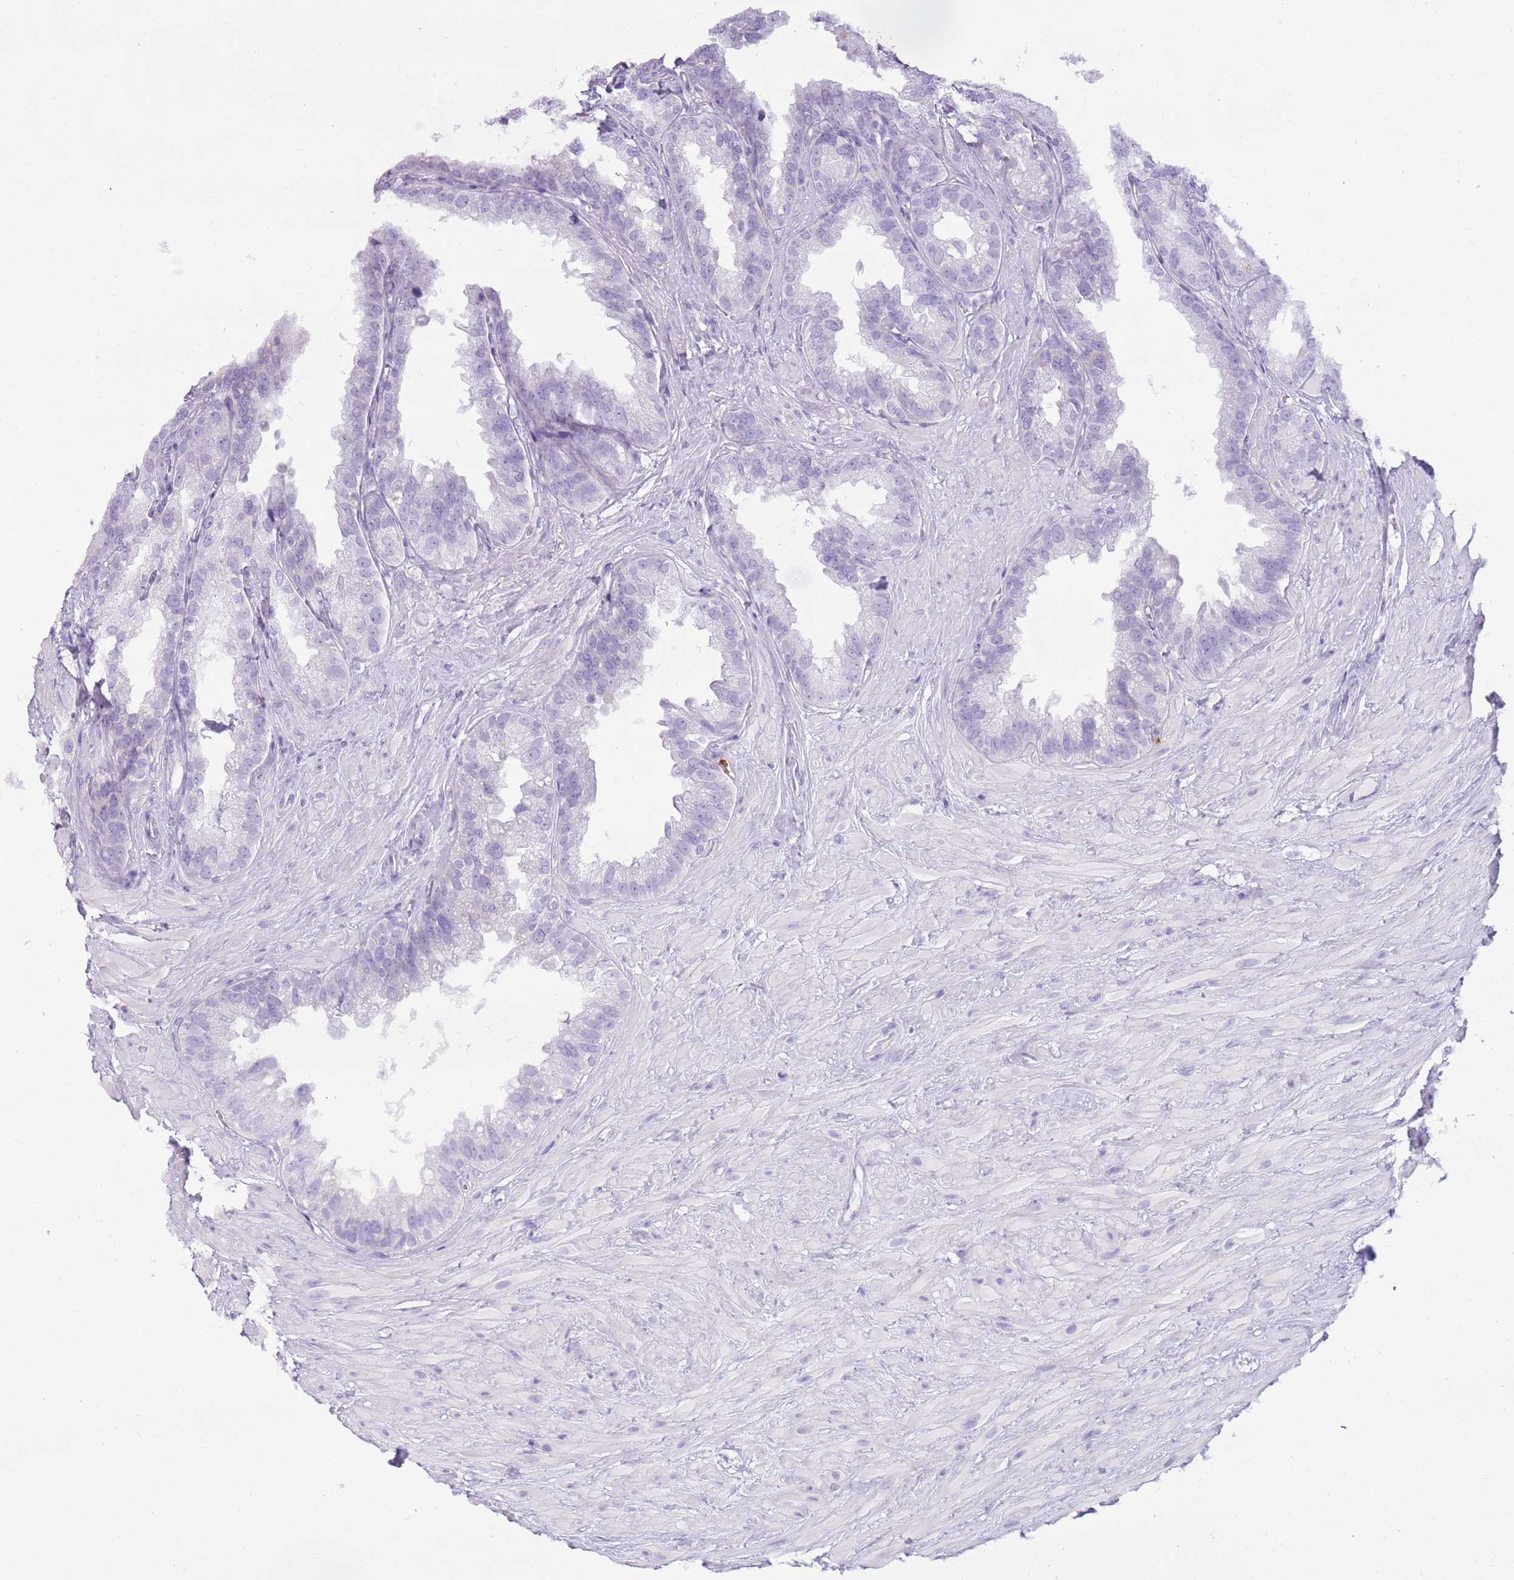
{"staining": {"intensity": "negative", "quantity": "none", "location": "none"}, "tissue": "seminal vesicle", "cell_type": "Glandular cells", "image_type": "normal", "snomed": [{"axis": "morphology", "description": "Normal tissue, NOS"}, {"axis": "topography", "description": "Seminal veicle"}], "caption": "Micrograph shows no protein expression in glandular cells of unremarkable seminal vesicle.", "gene": "CD177", "patient": {"sex": "male", "age": 80}}